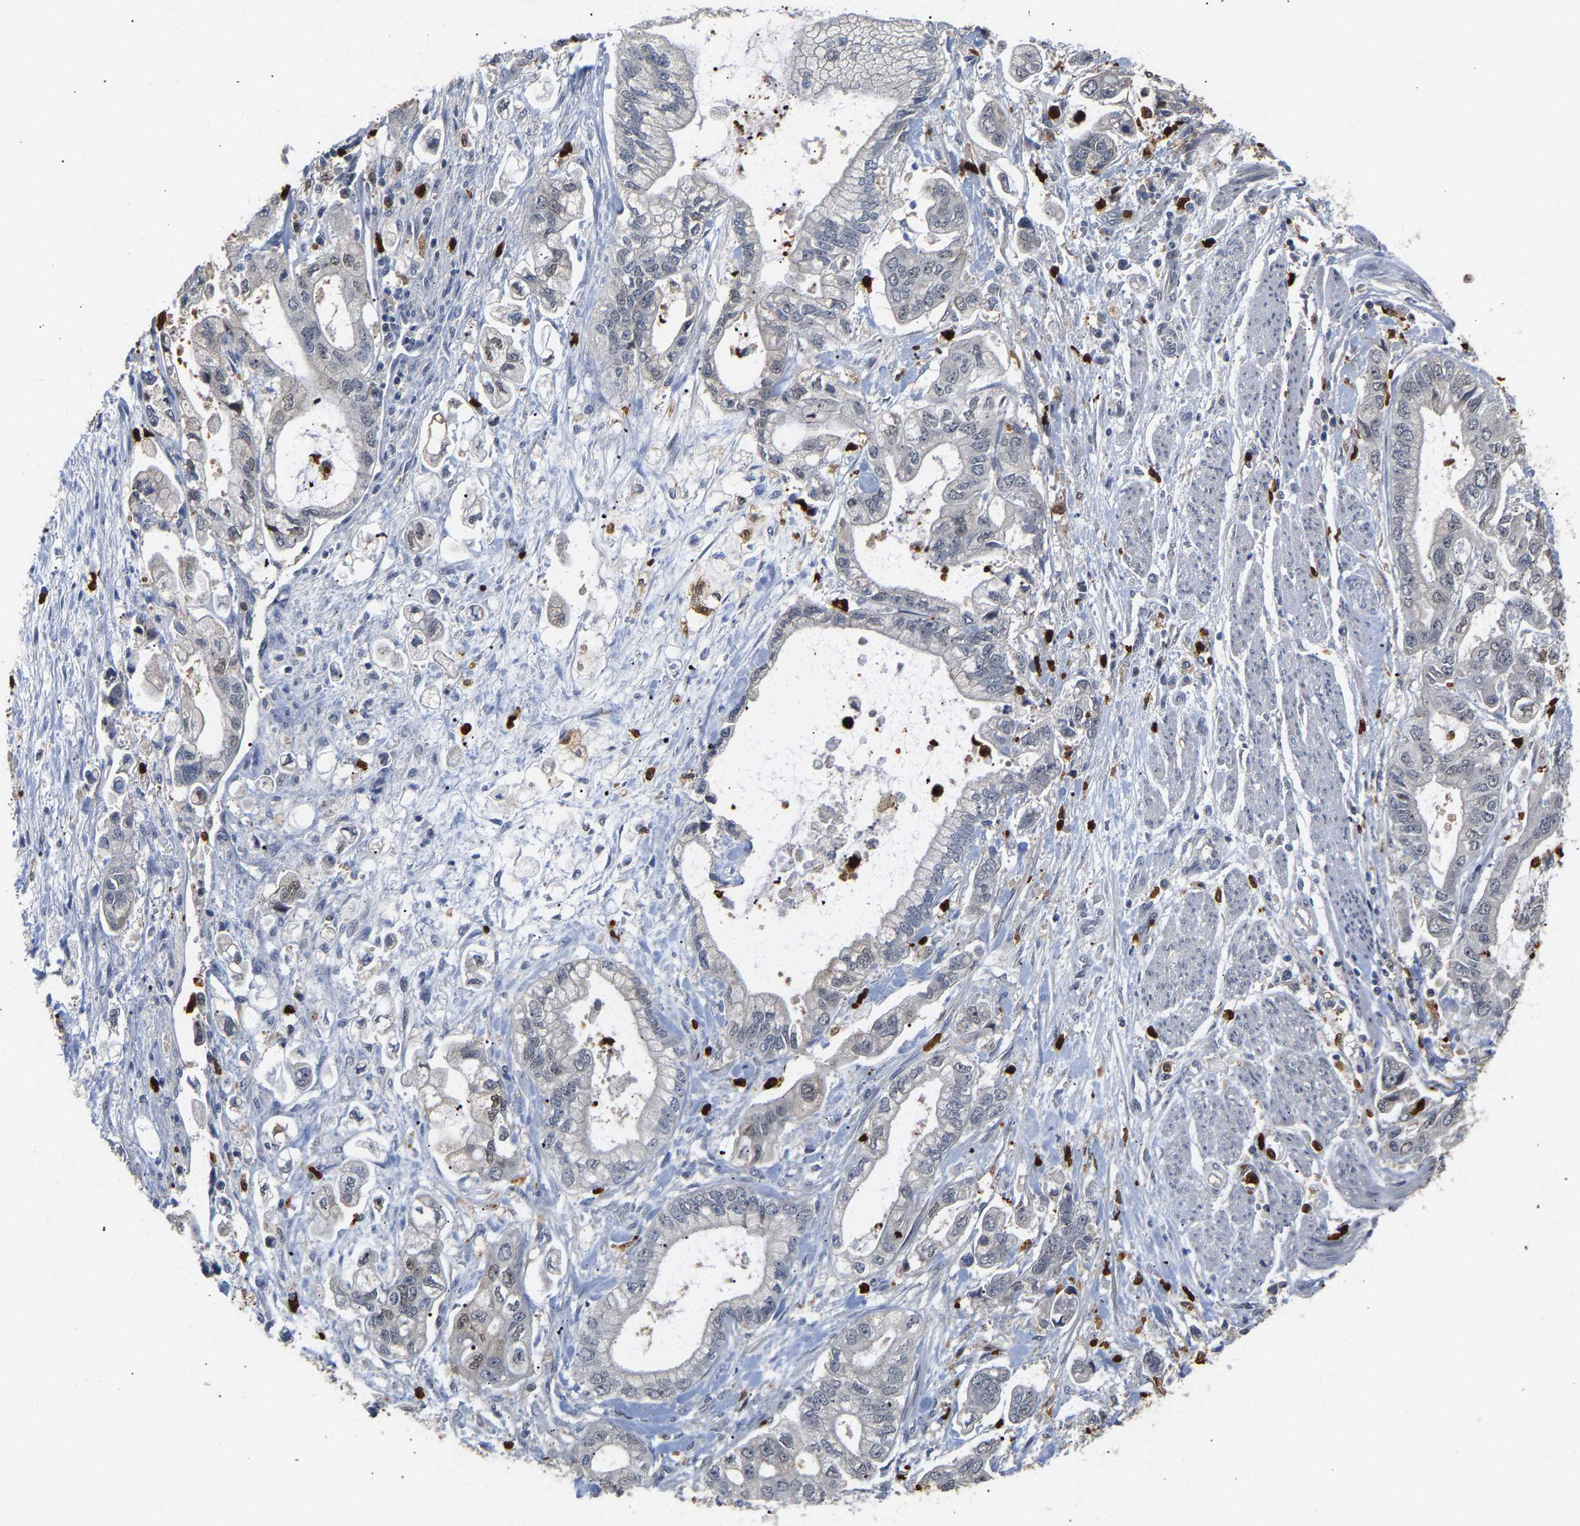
{"staining": {"intensity": "negative", "quantity": "none", "location": "none"}, "tissue": "stomach cancer", "cell_type": "Tumor cells", "image_type": "cancer", "snomed": [{"axis": "morphology", "description": "Normal tissue, NOS"}, {"axis": "morphology", "description": "Adenocarcinoma, NOS"}, {"axis": "topography", "description": "Stomach"}], "caption": "Photomicrograph shows no significant protein expression in tumor cells of stomach cancer. The staining is performed using DAB (3,3'-diaminobenzidine) brown chromogen with nuclei counter-stained in using hematoxylin.", "gene": "TDRD7", "patient": {"sex": "male", "age": 62}}